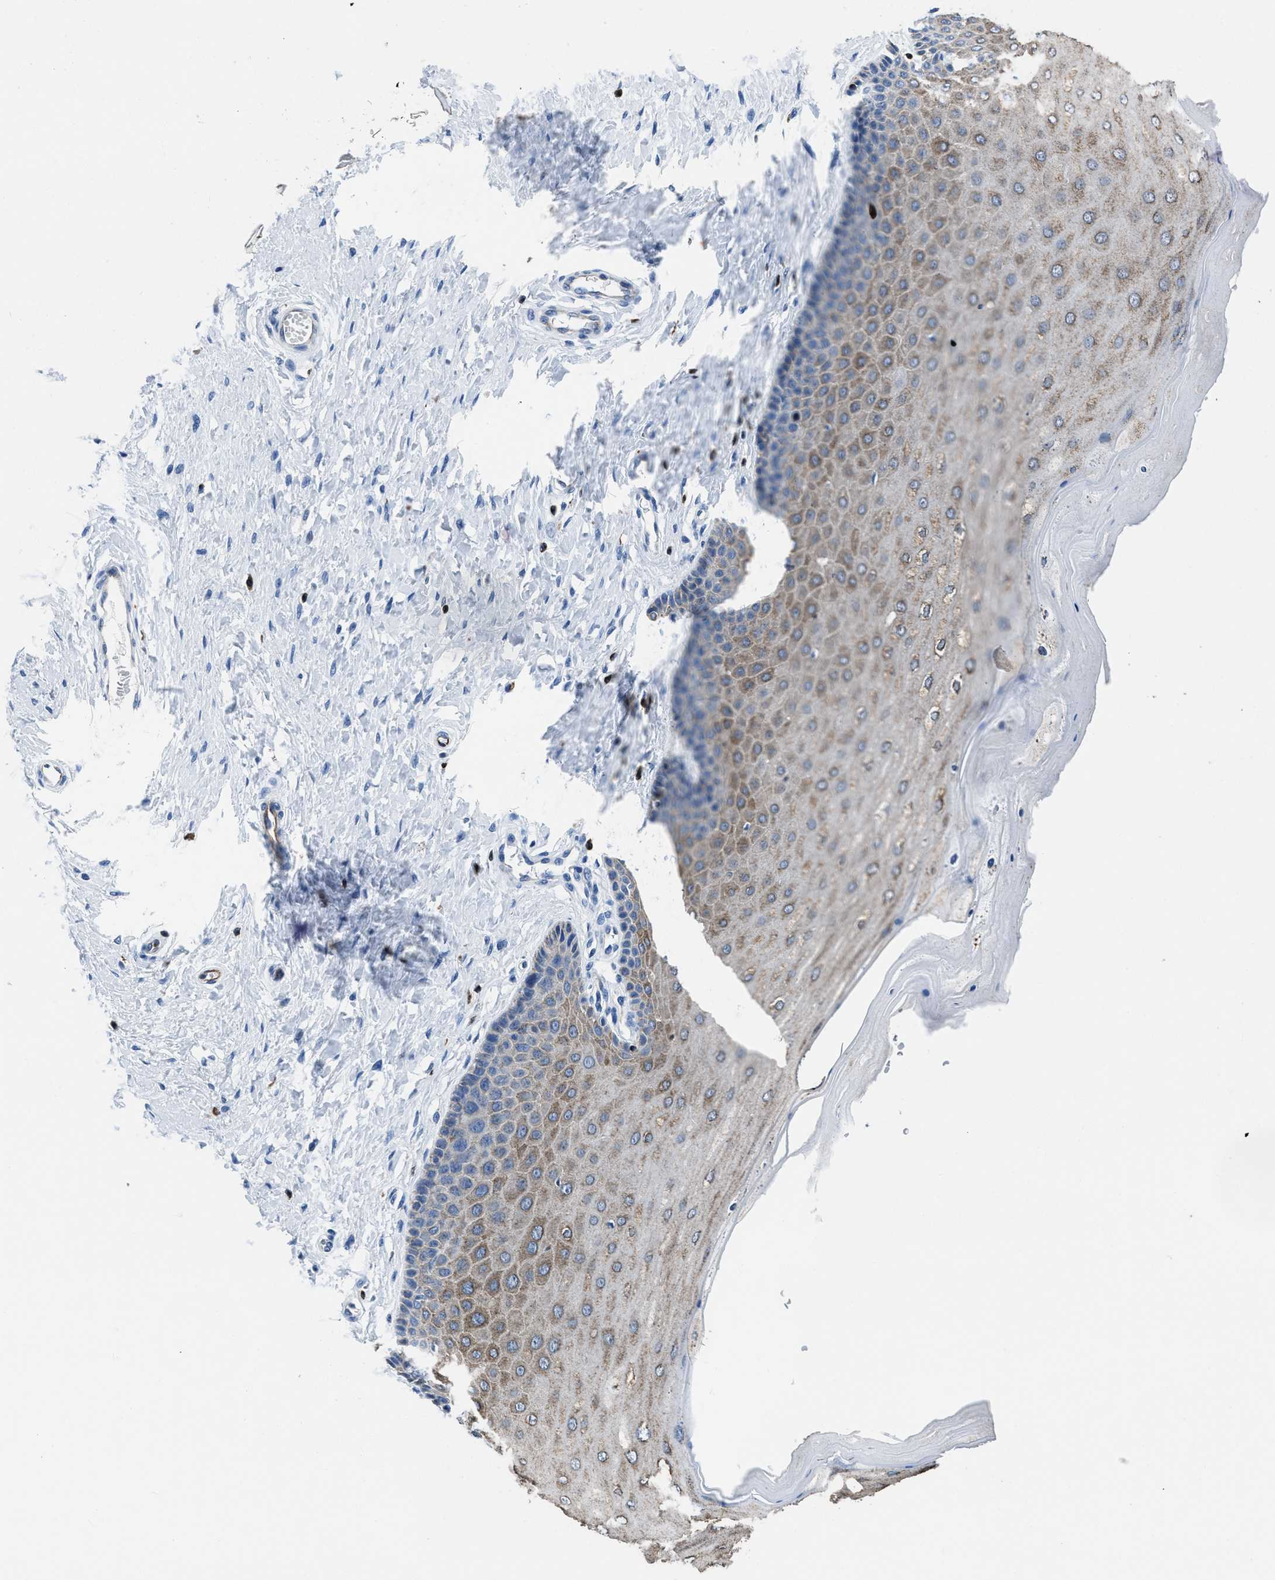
{"staining": {"intensity": "moderate", "quantity": ">75%", "location": "cytoplasmic/membranous"}, "tissue": "cervix", "cell_type": "Glandular cells", "image_type": "normal", "snomed": [{"axis": "morphology", "description": "Normal tissue, NOS"}, {"axis": "topography", "description": "Cervix"}], "caption": "Glandular cells exhibit medium levels of moderate cytoplasmic/membranous positivity in about >75% of cells in normal cervix. (DAB (3,3'-diaminobenzidine) IHC with brightfield microscopy, high magnification).", "gene": "ITGA3", "patient": {"sex": "female", "age": 55}}